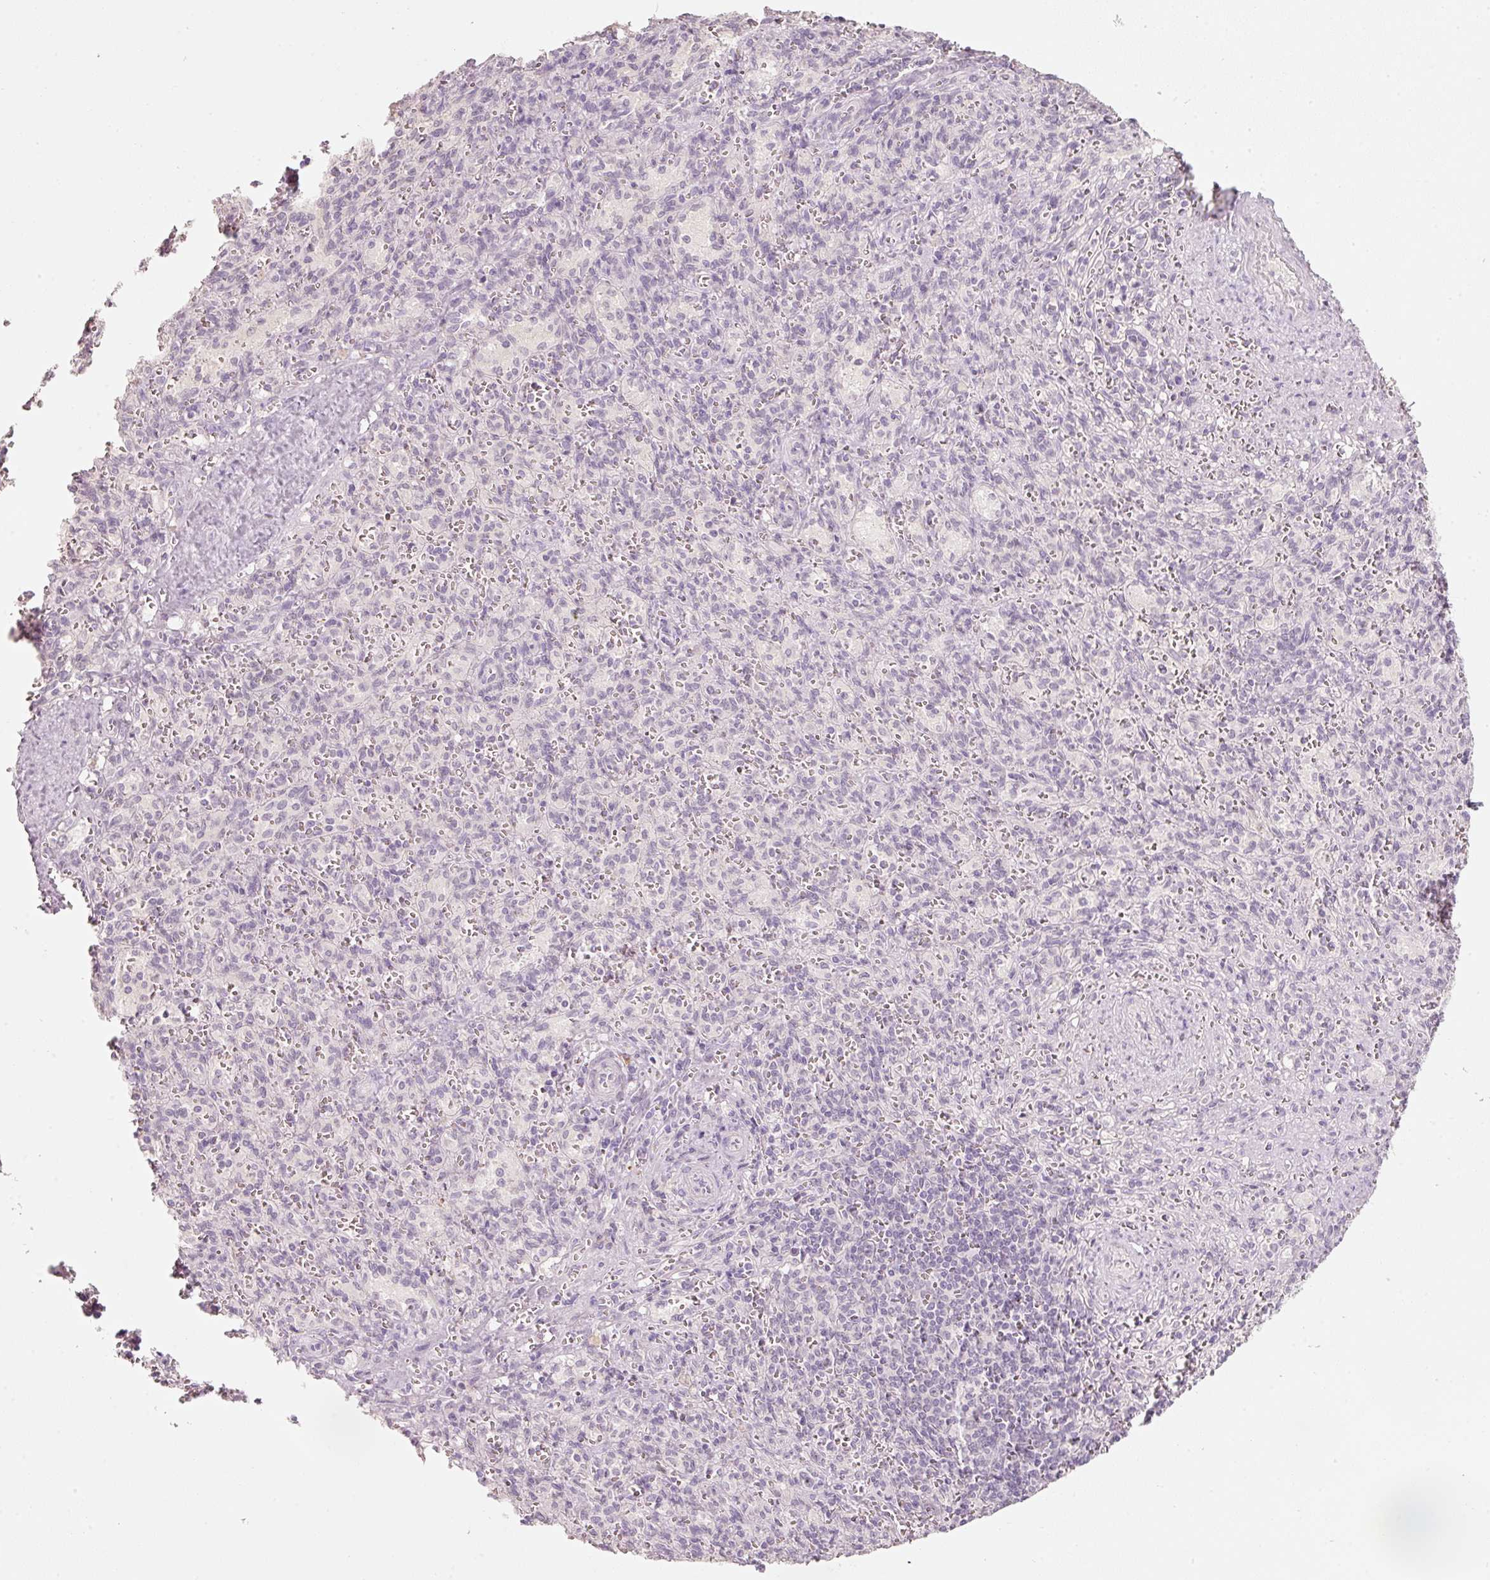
{"staining": {"intensity": "negative", "quantity": "none", "location": "none"}, "tissue": "spleen", "cell_type": "Cells in red pulp", "image_type": "normal", "snomed": [{"axis": "morphology", "description": "Normal tissue, NOS"}, {"axis": "topography", "description": "Spleen"}], "caption": "This is an immunohistochemistry (IHC) micrograph of unremarkable human spleen. There is no positivity in cells in red pulp.", "gene": "STEAP1", "patient": {"sex": "female", "age": 26}}